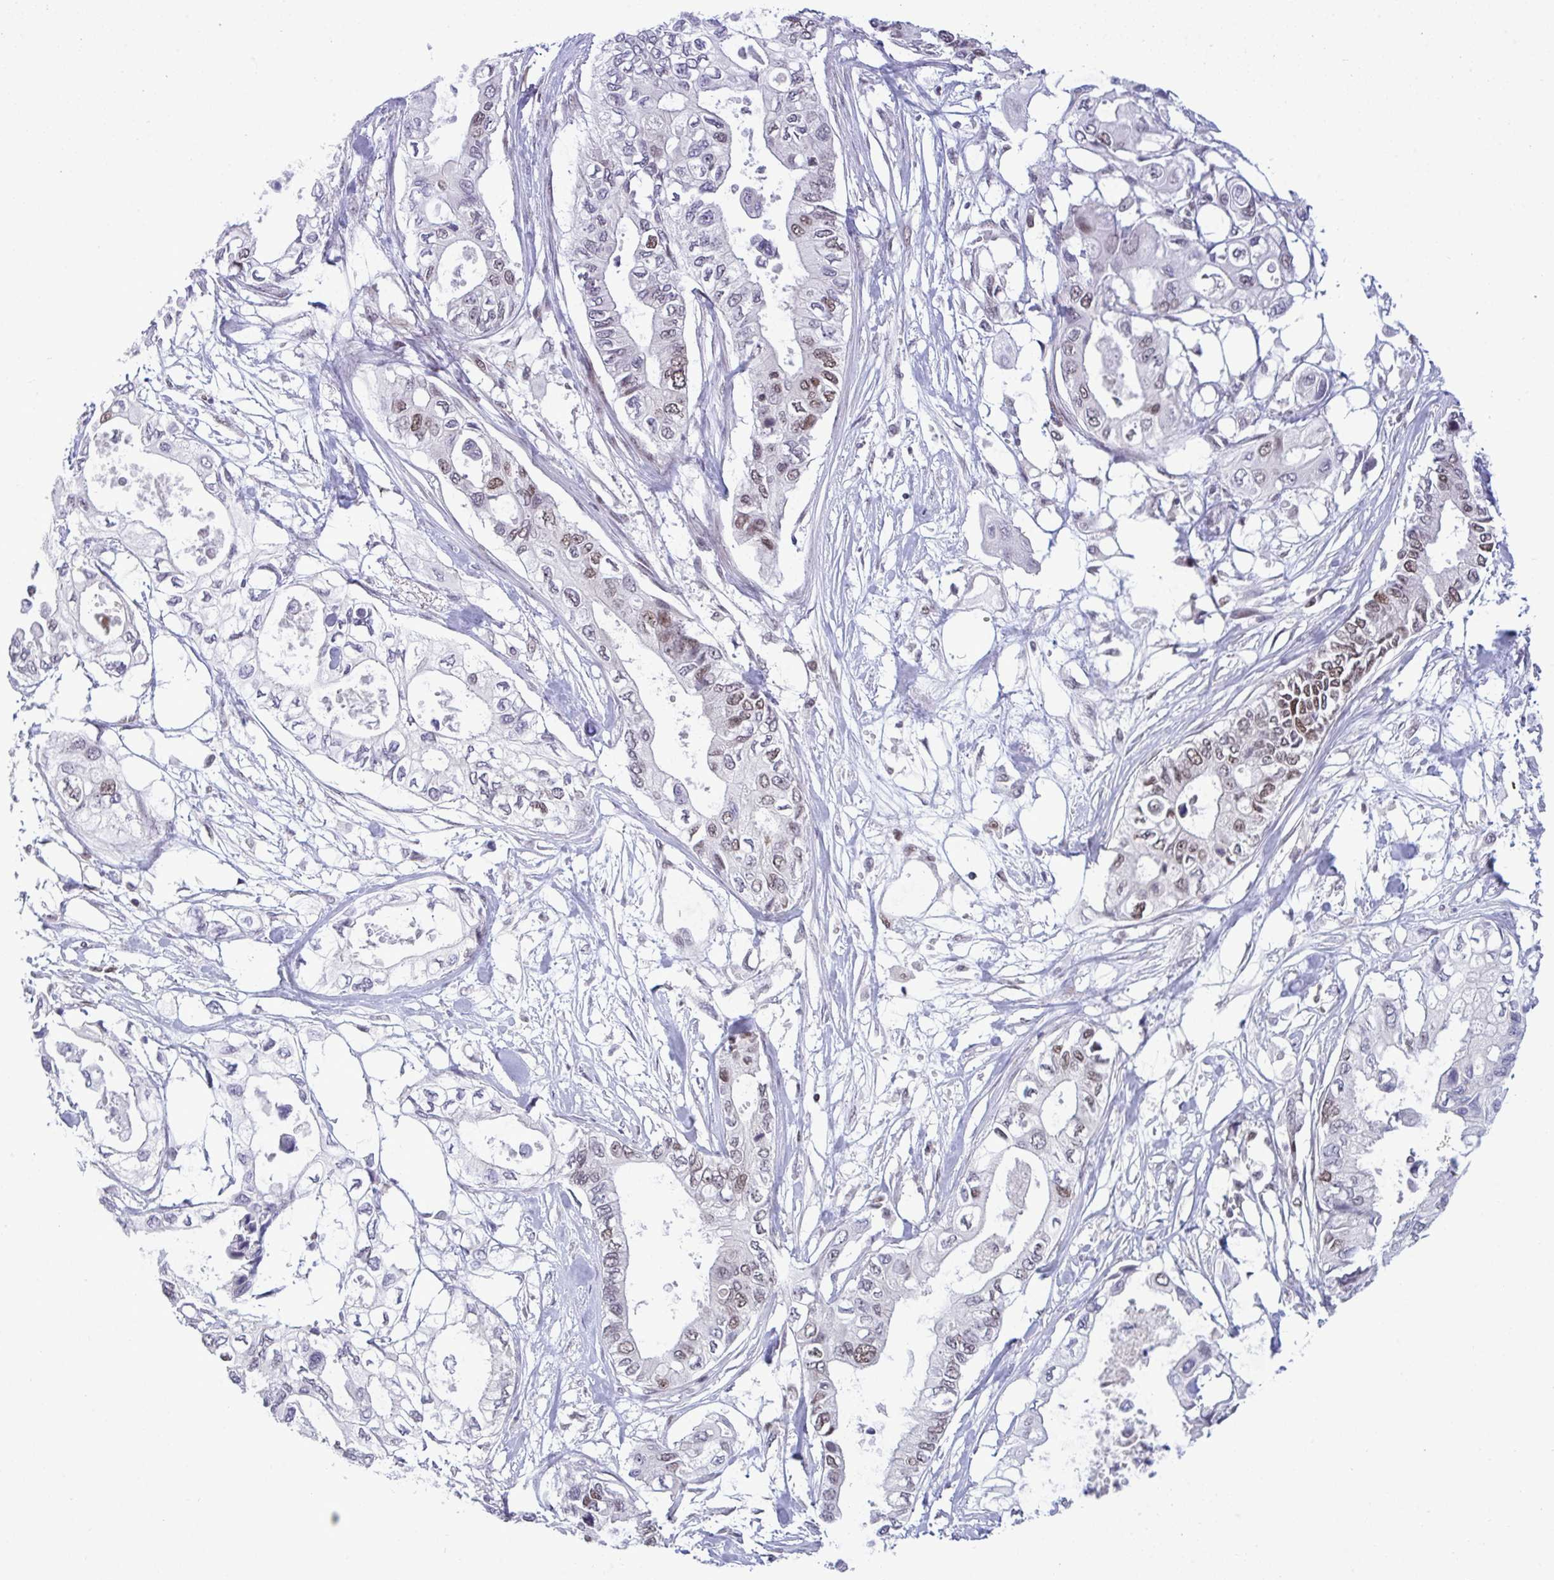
{"staining": {"intensity": "weak", "quantity": "<25%", "location": "nuclear"}, "tissue": "pancreatic cancer", "cell_type": "Tumor cells", "image_type": "cancer", "snomed": [{"axis": "morphology", "description": "Adenocarcinoma, NOS"}, {"axis": "topography", "description": "Pancreas"}], "caption": "Immunohistochemistry histopathology image of neoplastic tissue: human pancreatic cancer stained with DAB (3,3'-diaminobenzidine) demonstrates no significant protein staining in tumor cells.", "gene": "RFC4", "patient": {"sex": "female", "age": 63}}